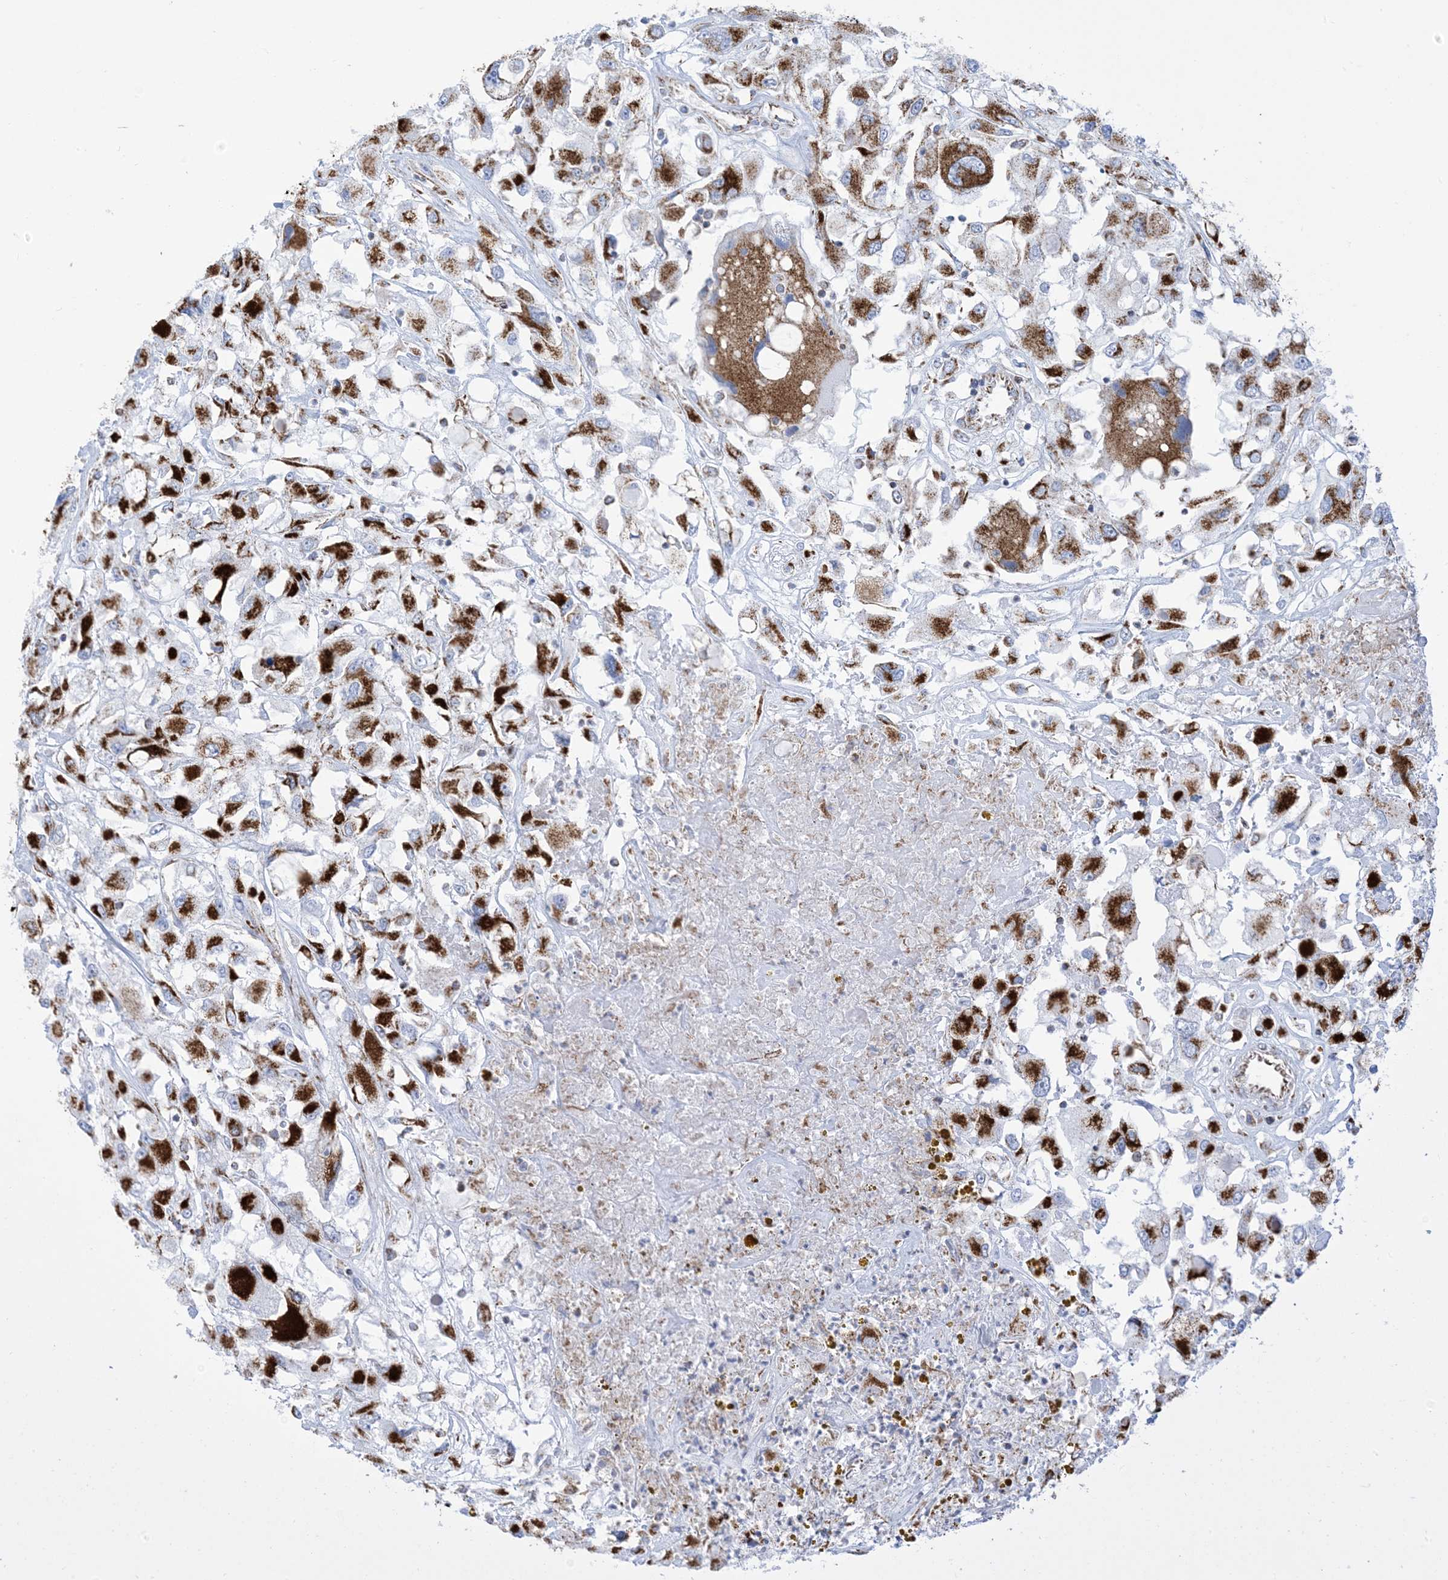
{"staining": {"intensity": "strong", "quantity": ">75%", "location": "cytoplasmic/membranous"}, "tissue": "renal cancer", "cell_type": "Tumor cells", "image_type": "cancer", "snomed": [{"axis": "morphology", "description": "Adenocarcinoma, NOS"}, {"axis": "topography", "description": "Kidney"}], "caption": "Tumor cells exhibit strong cytoplasmic/membranous expression in about >75% of cells in renal cancer.", "gene": "SAMM50", "patient": {"sex": "female", "age": 52}}